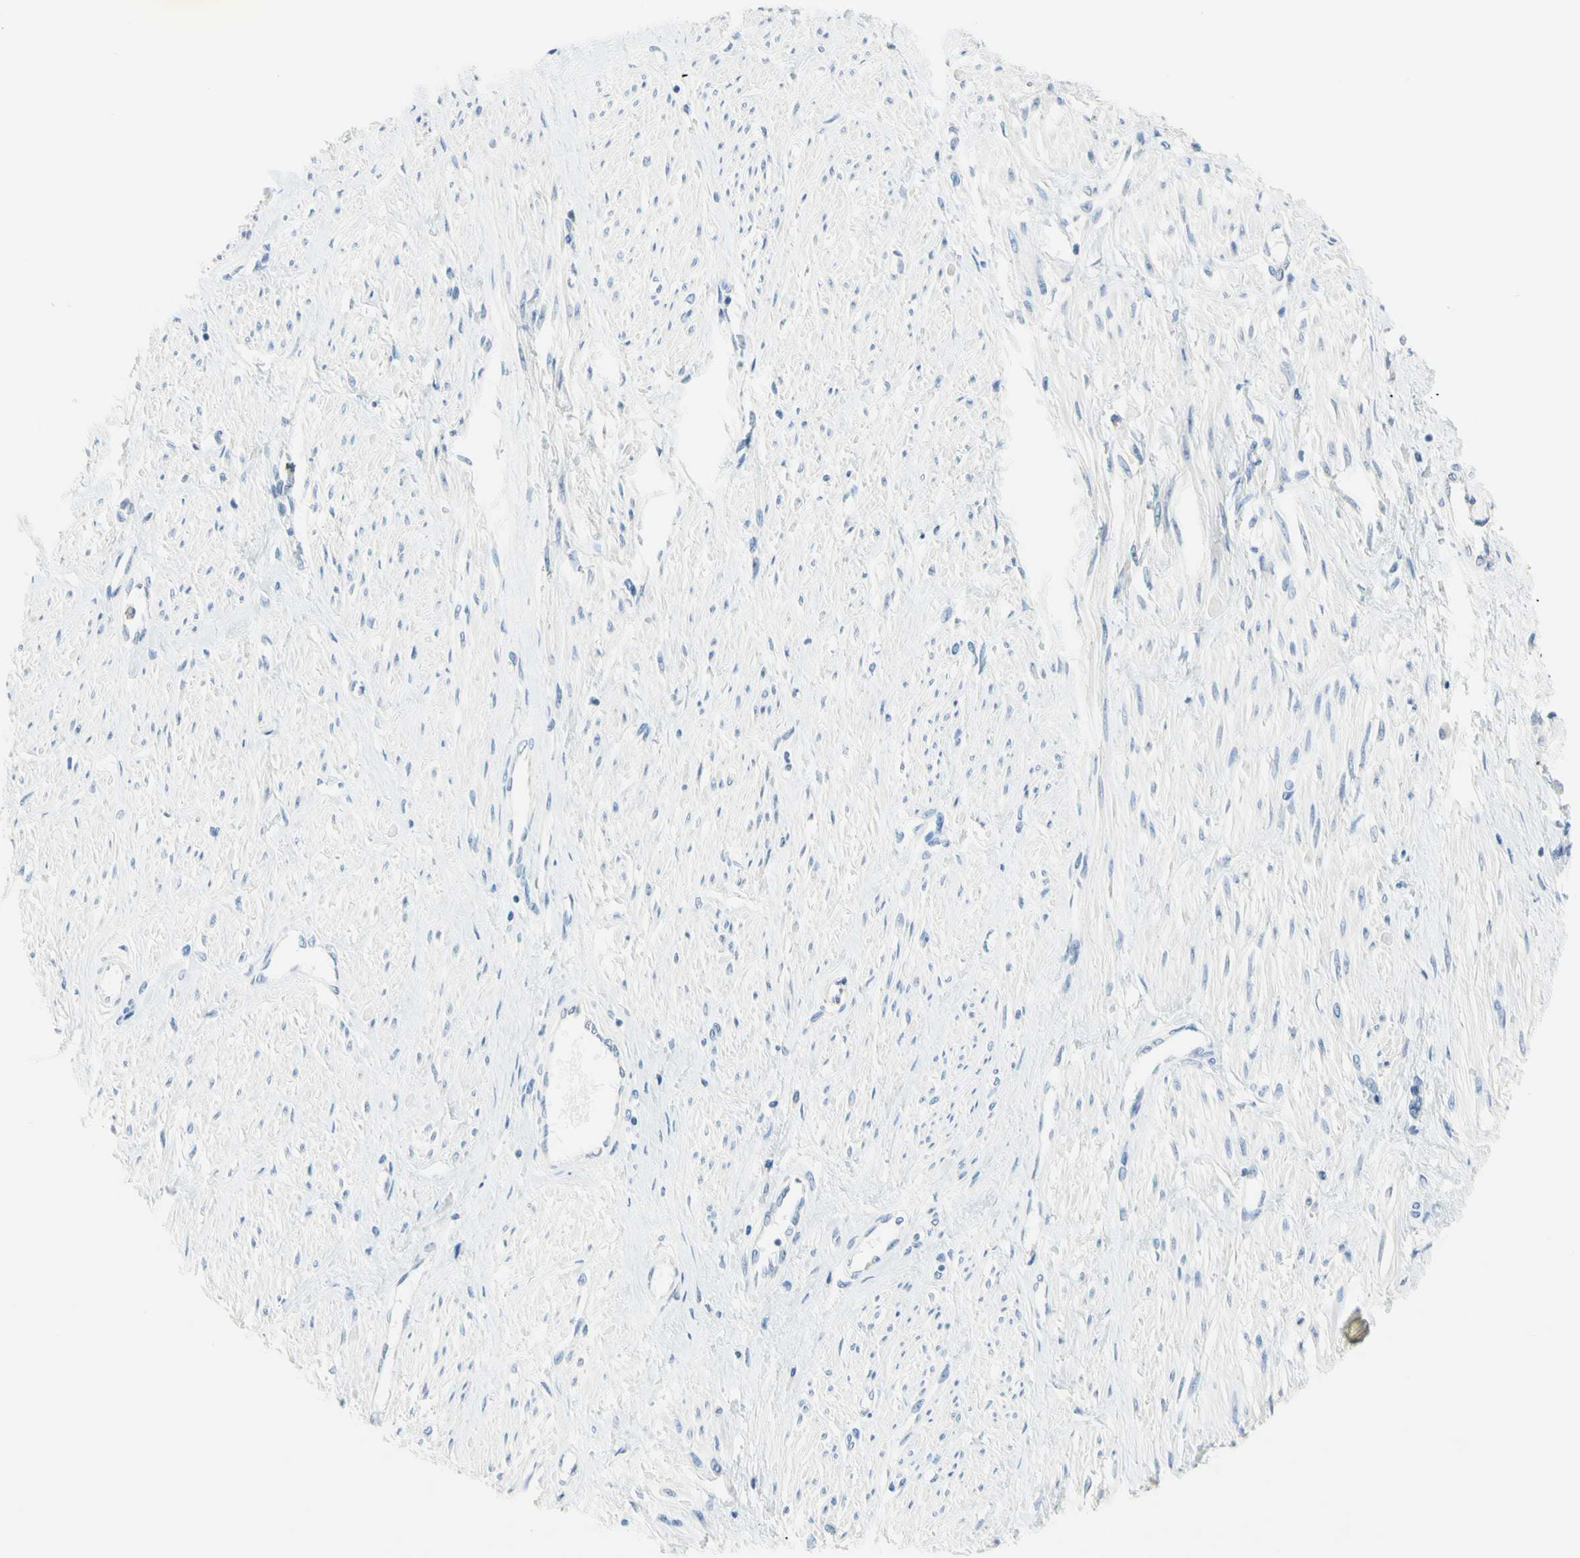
{"staining": {"intensity": "negative", "quantity": "none", "location": "none"}, "tissue": "smooth muscle", "cell_type": "Smooth muscle cells", "image_type": "normal", "snomed": [{"axis": "morphology", "description": "Normal tissue, NOS"}, {"axis": "topography", "description": "Smooth muscle"}, {"axis": "topography", "description": "Uterus"}], "caption": "This photomicrograph is of benign smooth muscle stained with immunohistochemistry (IHC) to label a protein in brown with the nuclei are counter-stained blue. There is no expression in smooth muscle cells.", "gene": "CYSLTR1", "patient": {"sex": "female", "age": 39}}